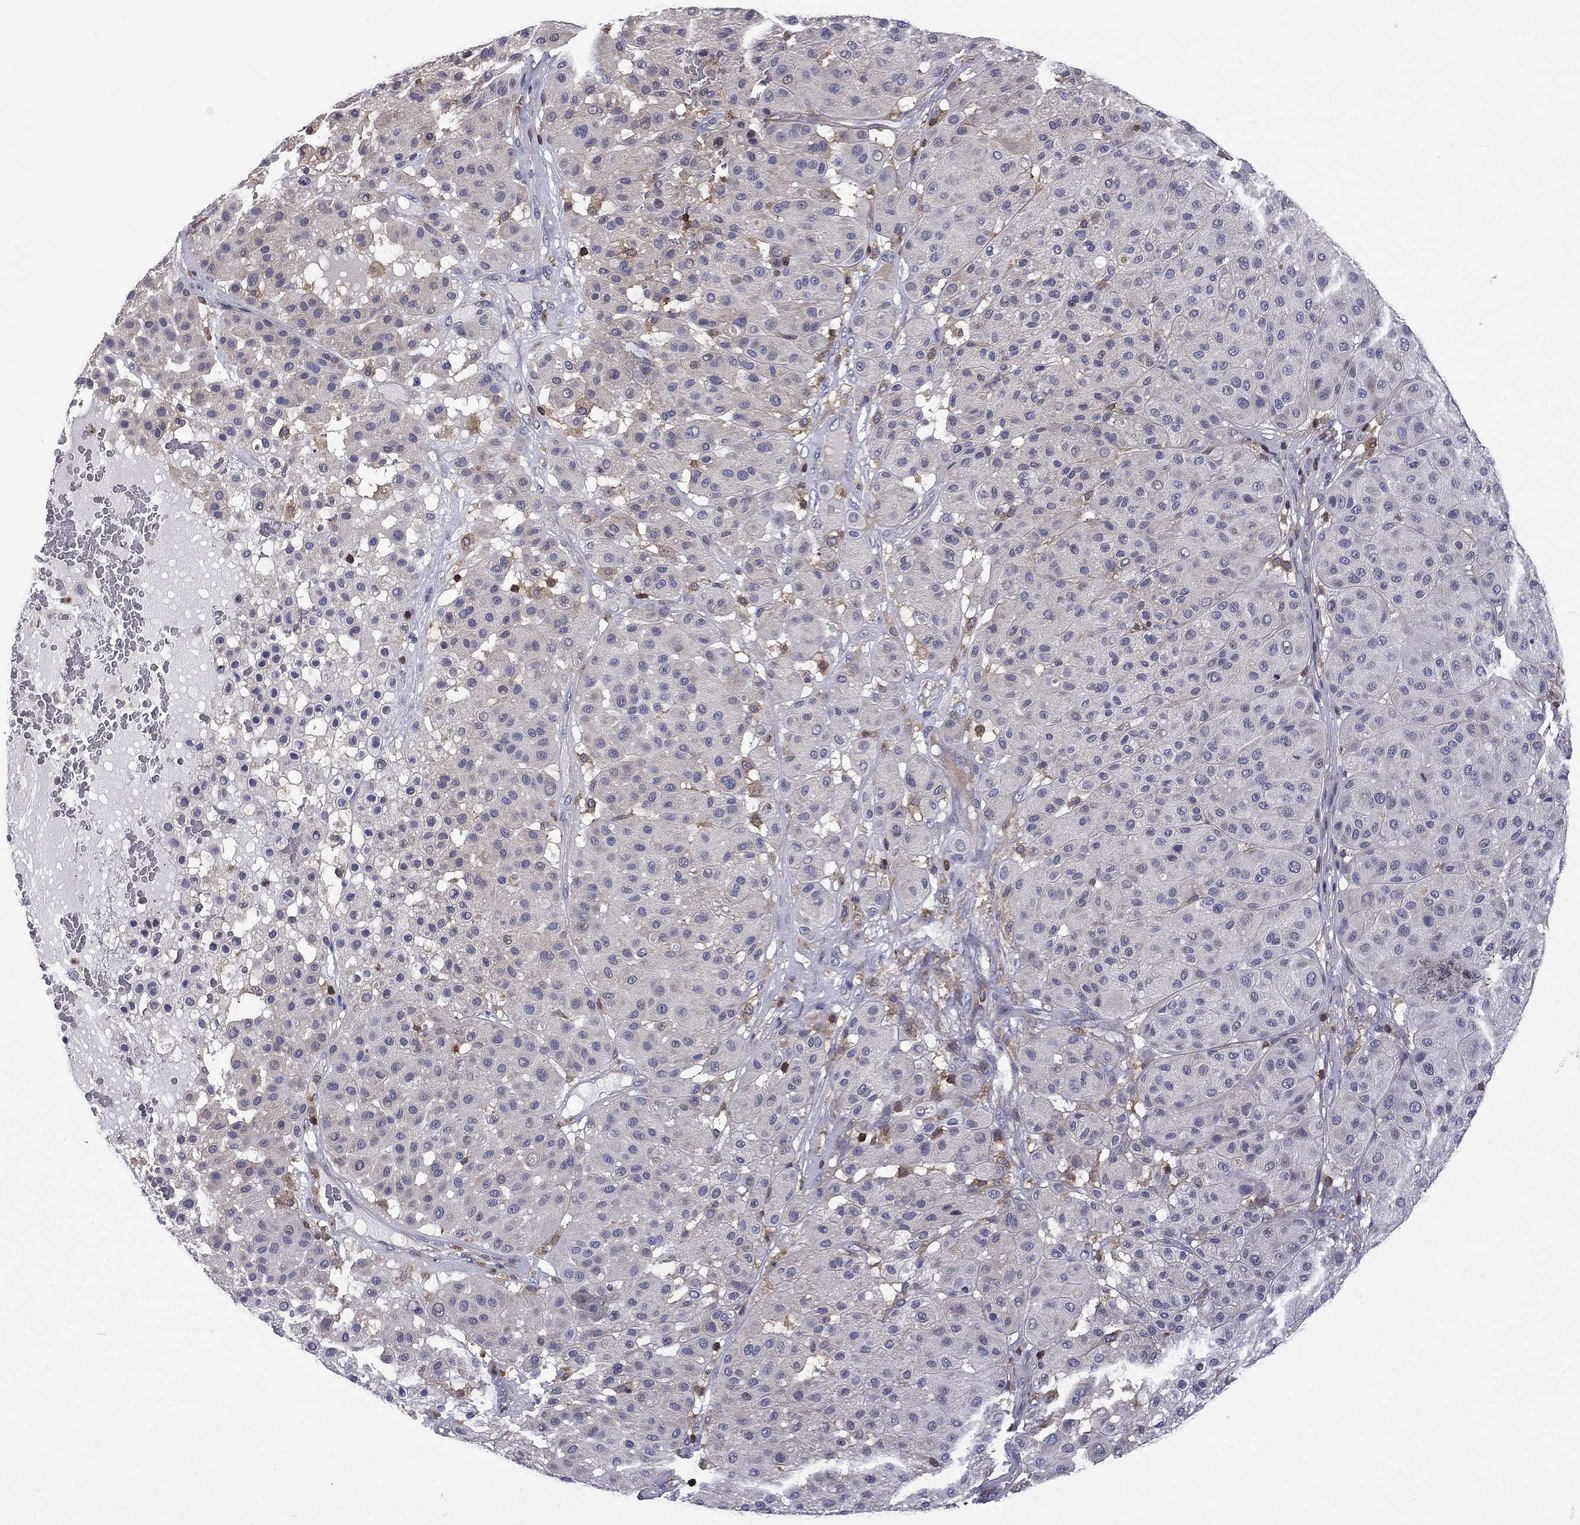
{"staining": {"intensity": "negative", "quantity": "none", "location": "none"}, "tissue": "melanoma", "cell_type": "Tumor cells", "image_type": "cancer", "snomed": [{"axis": "morphology", "description": "Malignant melanoma, Metastatic site"}, {"axis": "topography", "description": "Smooth muscle"}], "caption": "Human melanoma stained for a protein using immunohistochemistry exhibits no staining in tumor cells.", "gene": "ARHGAP45", "patient": {"sex": "male", "age": 41}}